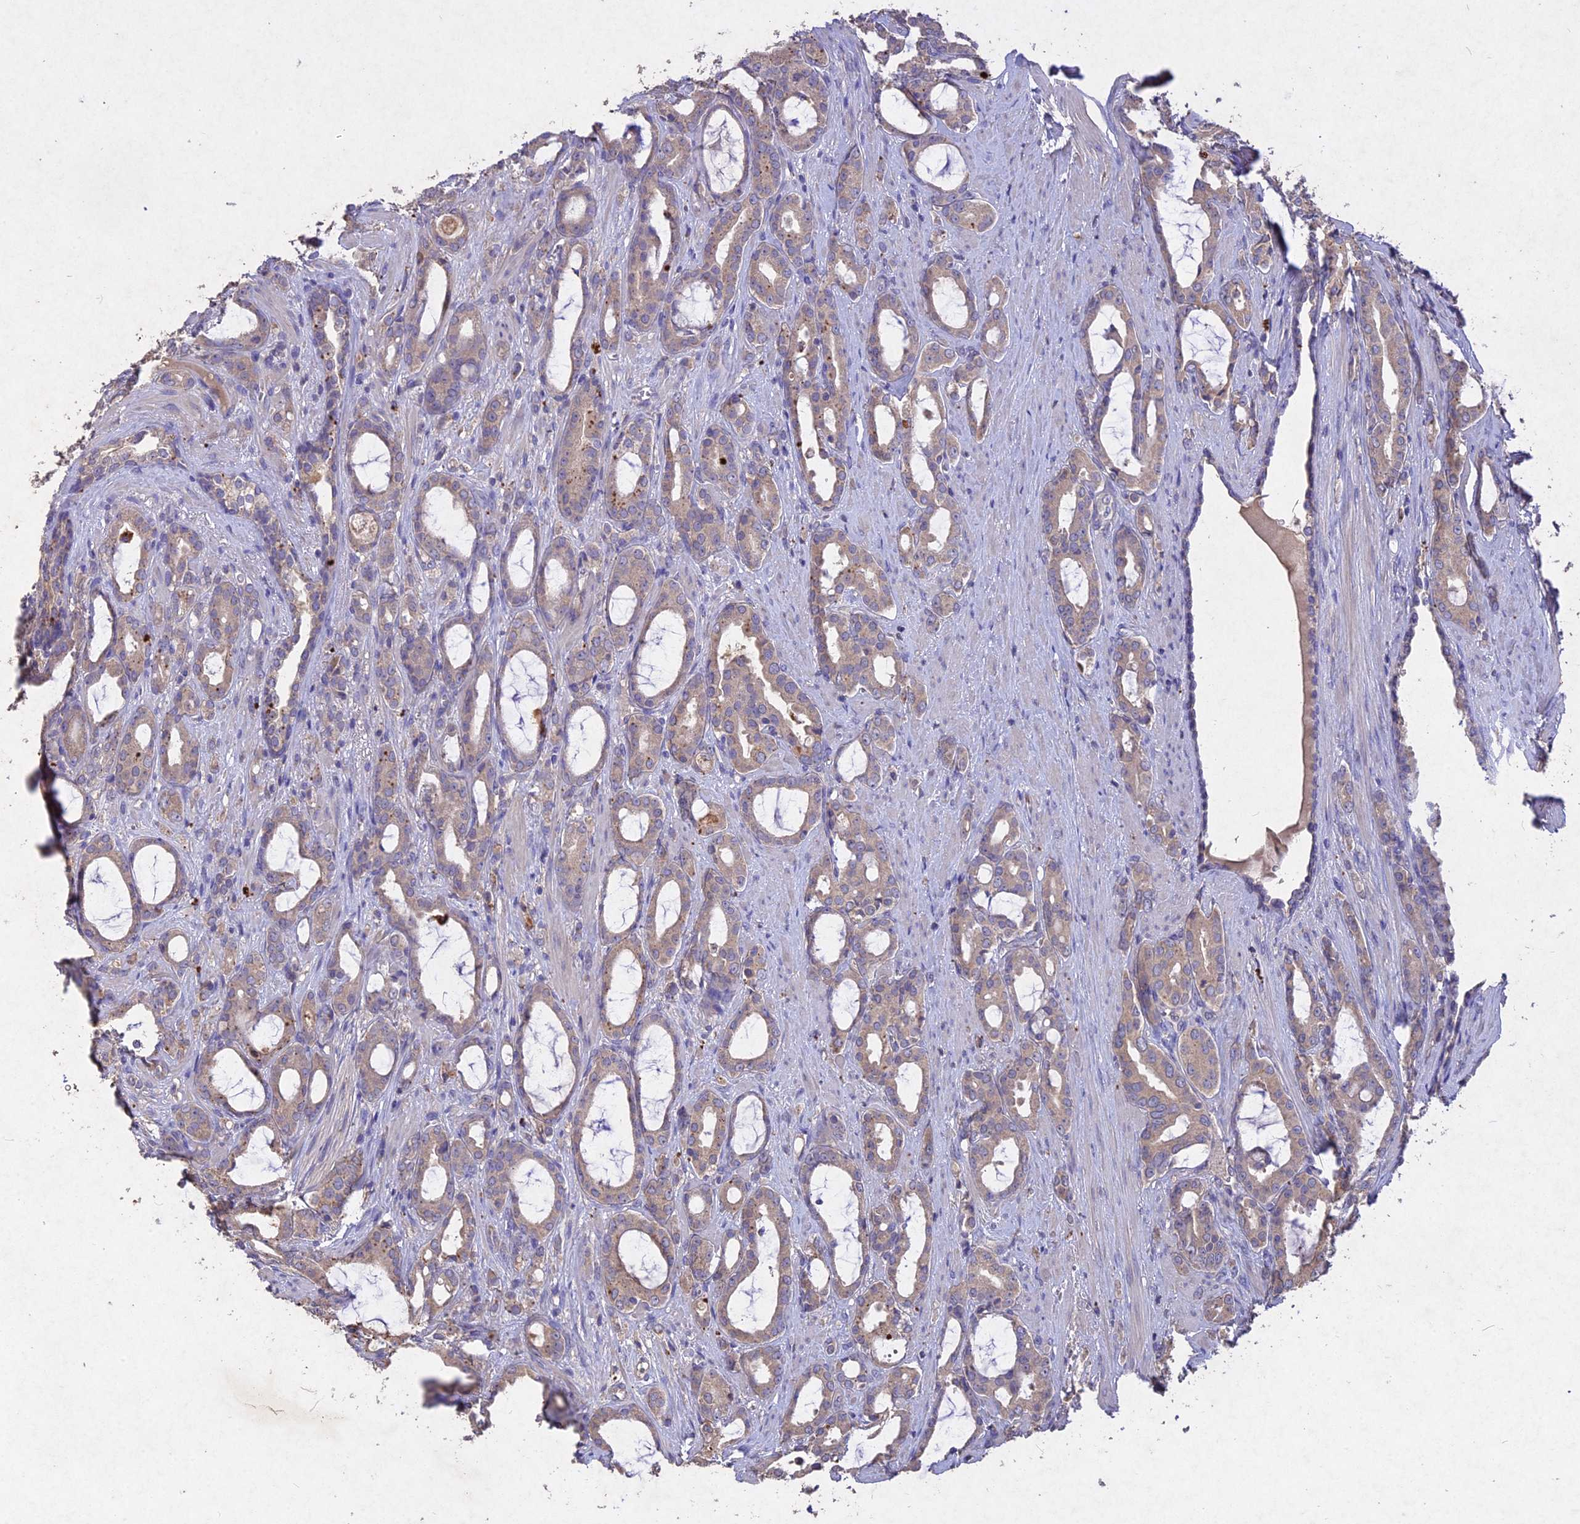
{"staining": {"intensity": "weak", "quantity": "<25%", "location": "cytoplasmic/membranous"}, "tissue": "prostate cancer", "cell_type": "Tumor cells", "image_type": "cancer", "snomed": [{"axis": "morphology", "description": "Adenocarcinoma, High grade"}, {"axis": "topography", "description": "Prostate"}], "caption": "DAB immunohistochemical staining of human prostate cancer (high-grade adenocarcinoma) exhibits no significant positivity in tumor cells.", "gene": "SLC26A4", "patient": {"sex": "male", "age": 72}}